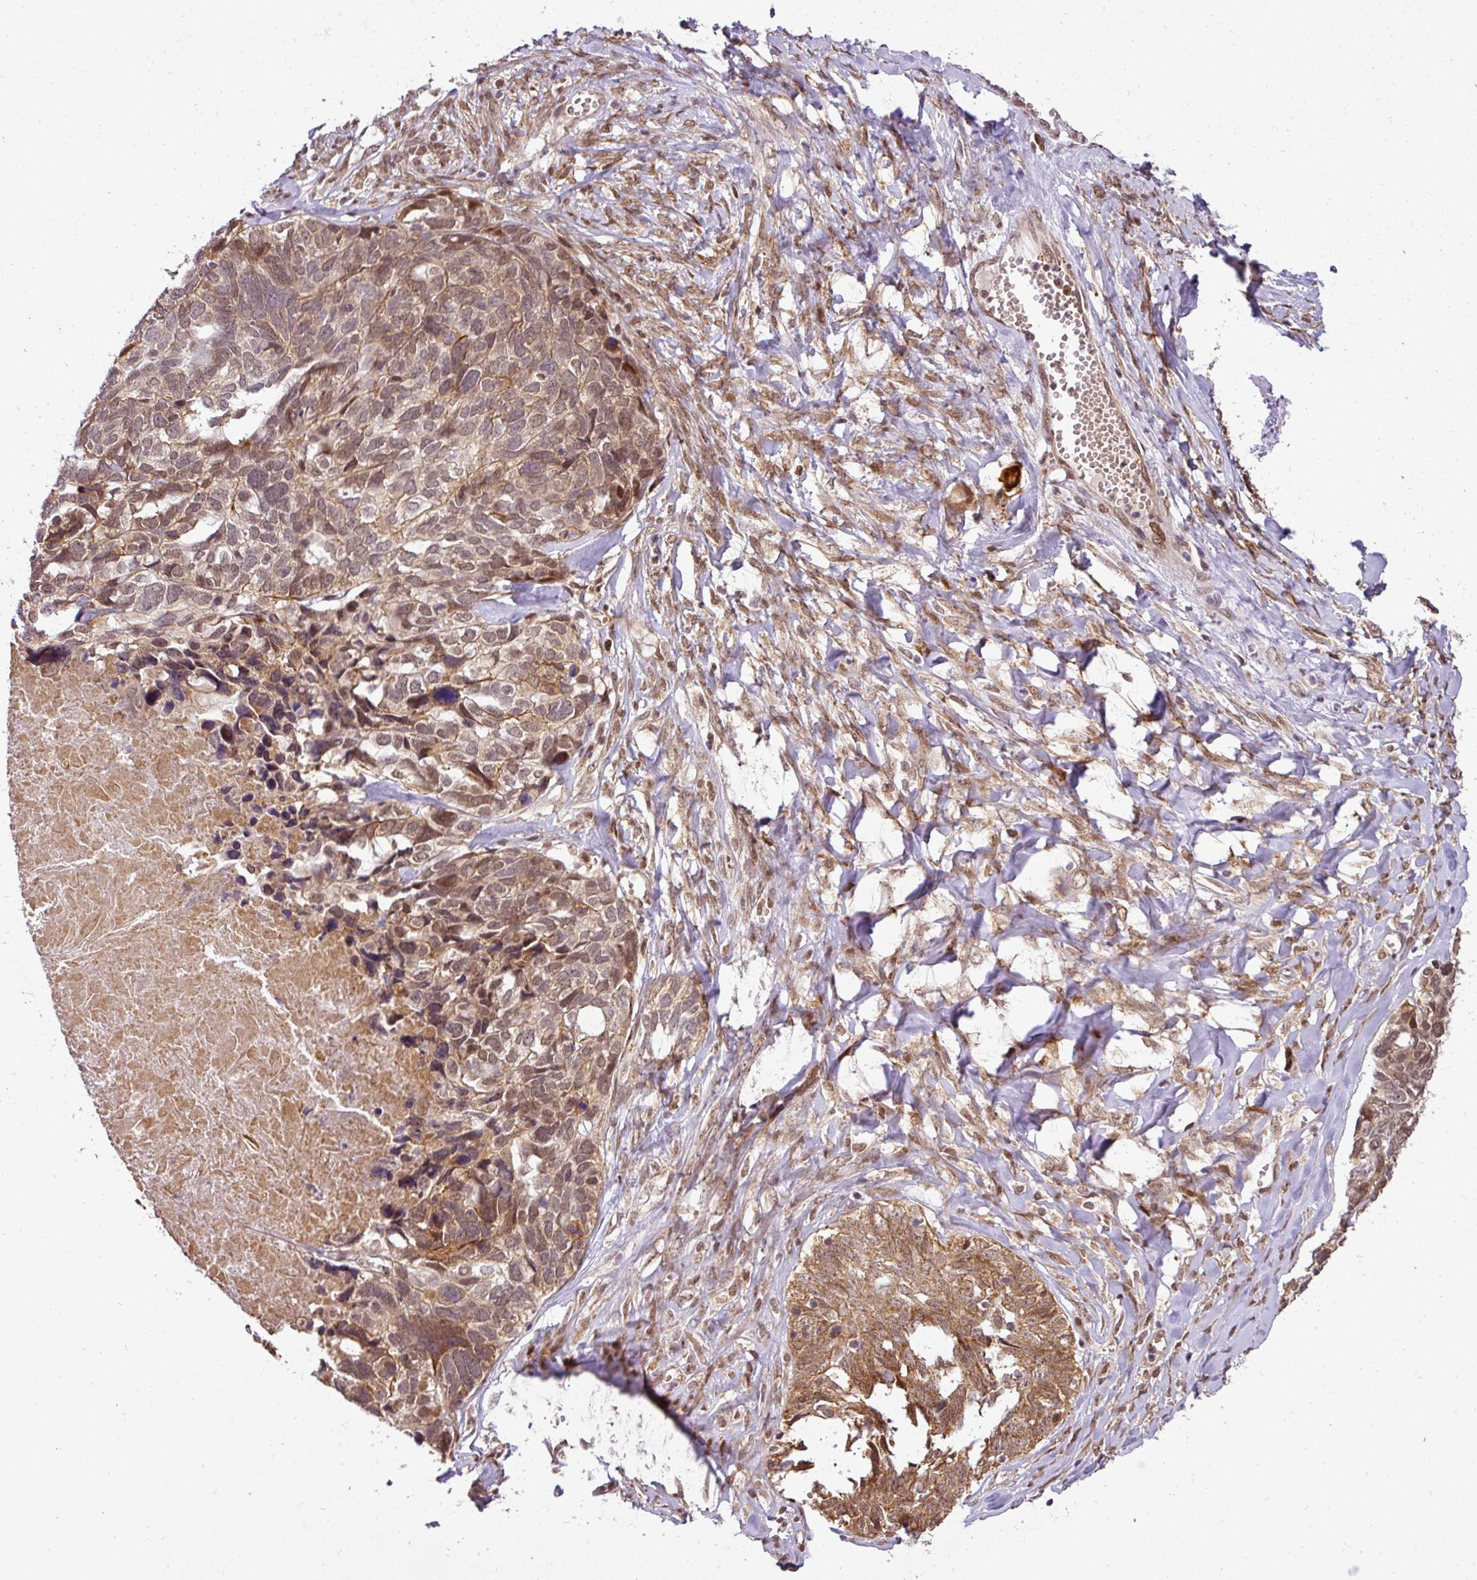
{"staining": {"intensity": "moderate", "quantity": ">75%", "location": "cytoplasmic/membranous,nuclear"}, "tissue": "ovarian cancer", "cell_type": "Tumor cells", "image_type": "cancer", "snomed": [{"axis": "morphology", "description": "Cystadenocarcinoma, serous, NOS"}, {"axis": "topography", "description": "Ovary"}], "caption": "Immunohistochemistry (IHC) (DAB) staining of human serous cystadenocarcinoma (ovarian) exhibits moderate cytoplasmic/membranous and nuclear protein positivity in approximately >75% of tumor cells. Nuclei are stained in blue.", "gene": "C1orf226", "patient": {"sex": "female", "age": 79}}